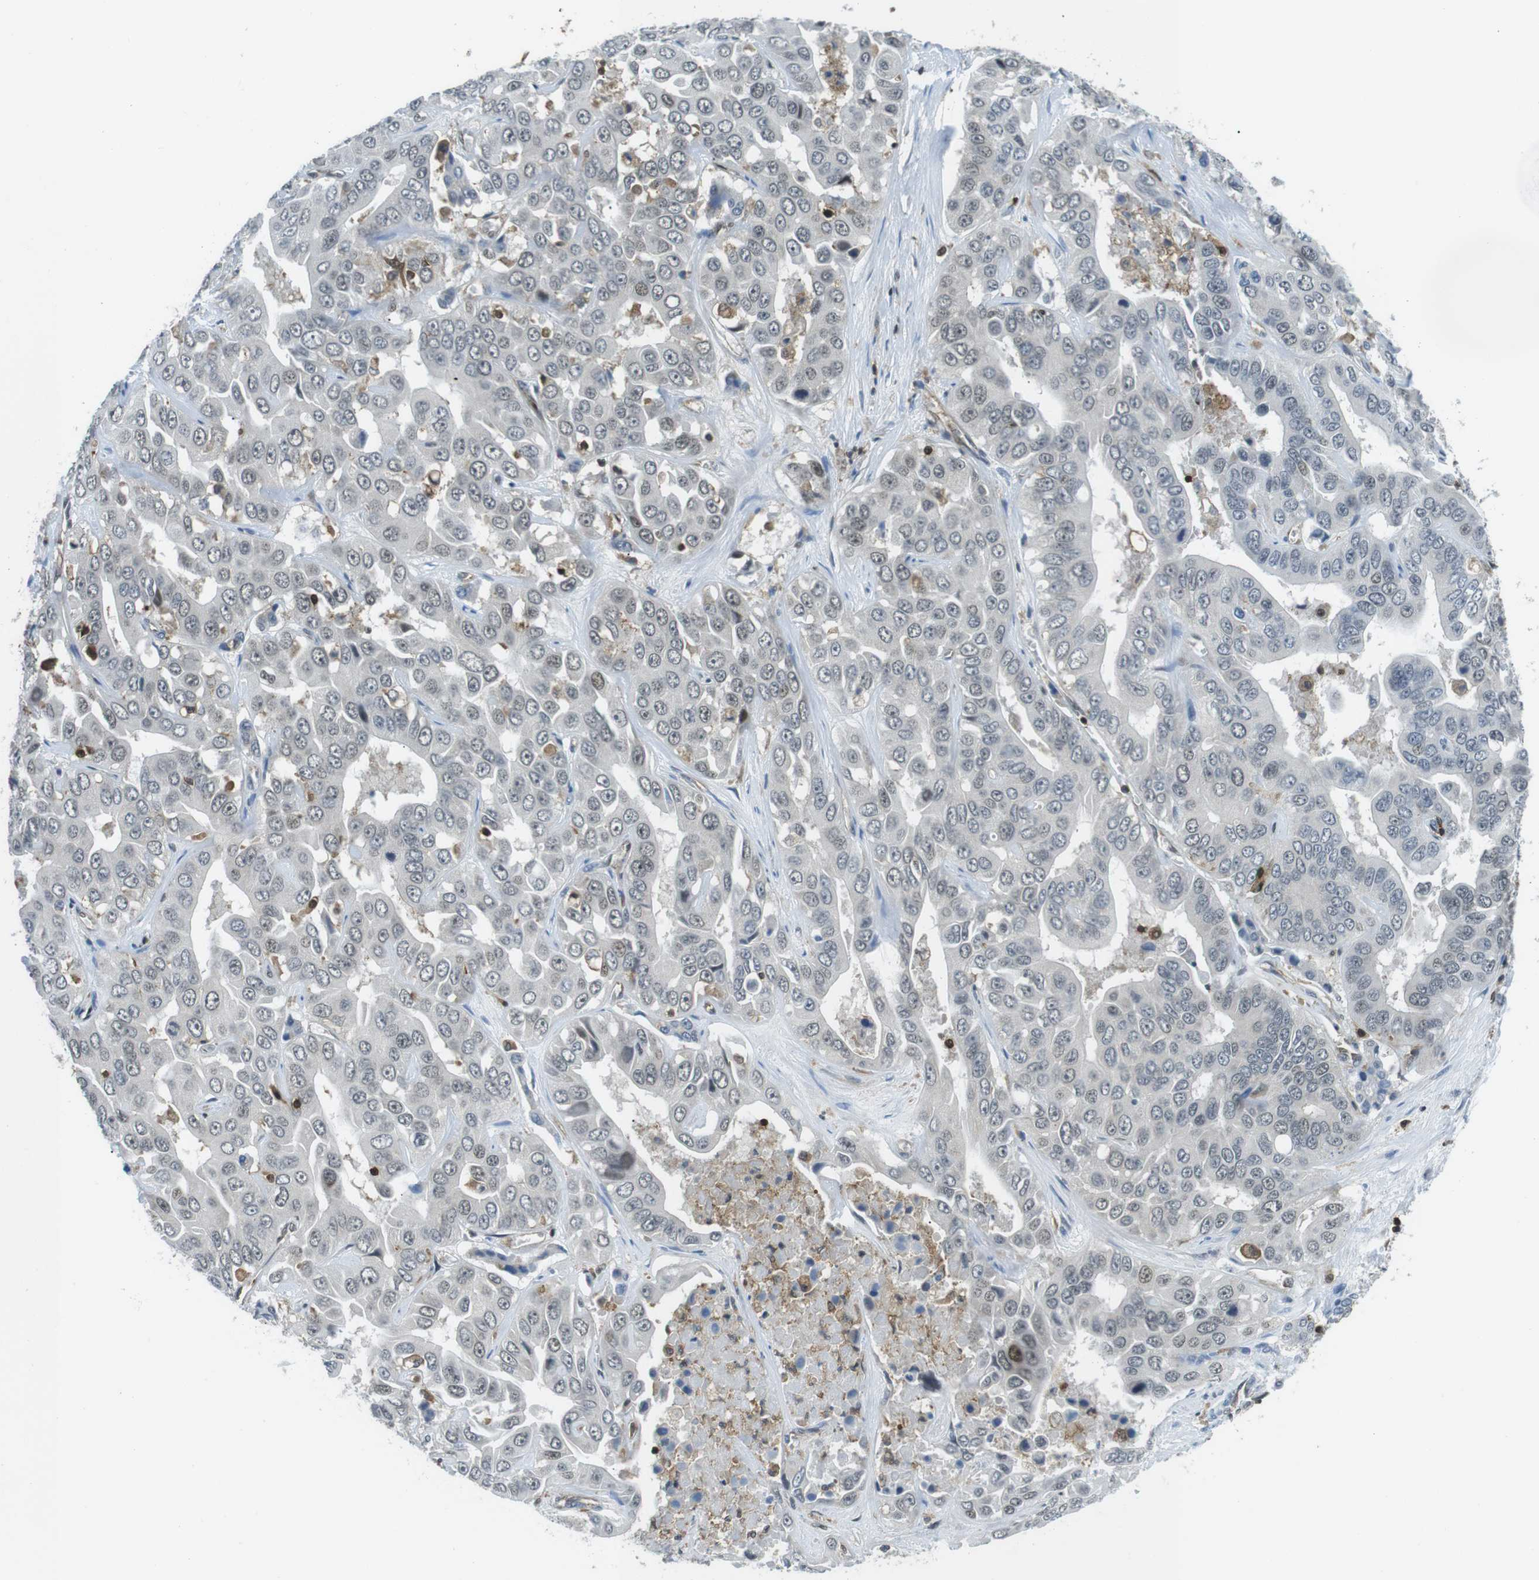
{"staining": {"intensity": "weak", "quantity": "<25%", "location": "cytoplasmic/membranous,nuclear"}, "tissue": "liver cancer", "cell_type": "Tumor cells", "image_type": "cancer", "snomed": [{"axis": "morphology", "description": "Cholangiocarcinoma"}, {"axis": "topography", "description": "Liver"}], "caption": "An IHC histopathology image of liver cholangiocarcinoma is shown. There is no staining in tumor cells of liver cholangiocarcinoma.", "gene": "STK10", "patient": {"sex": "female", "age": 52}}